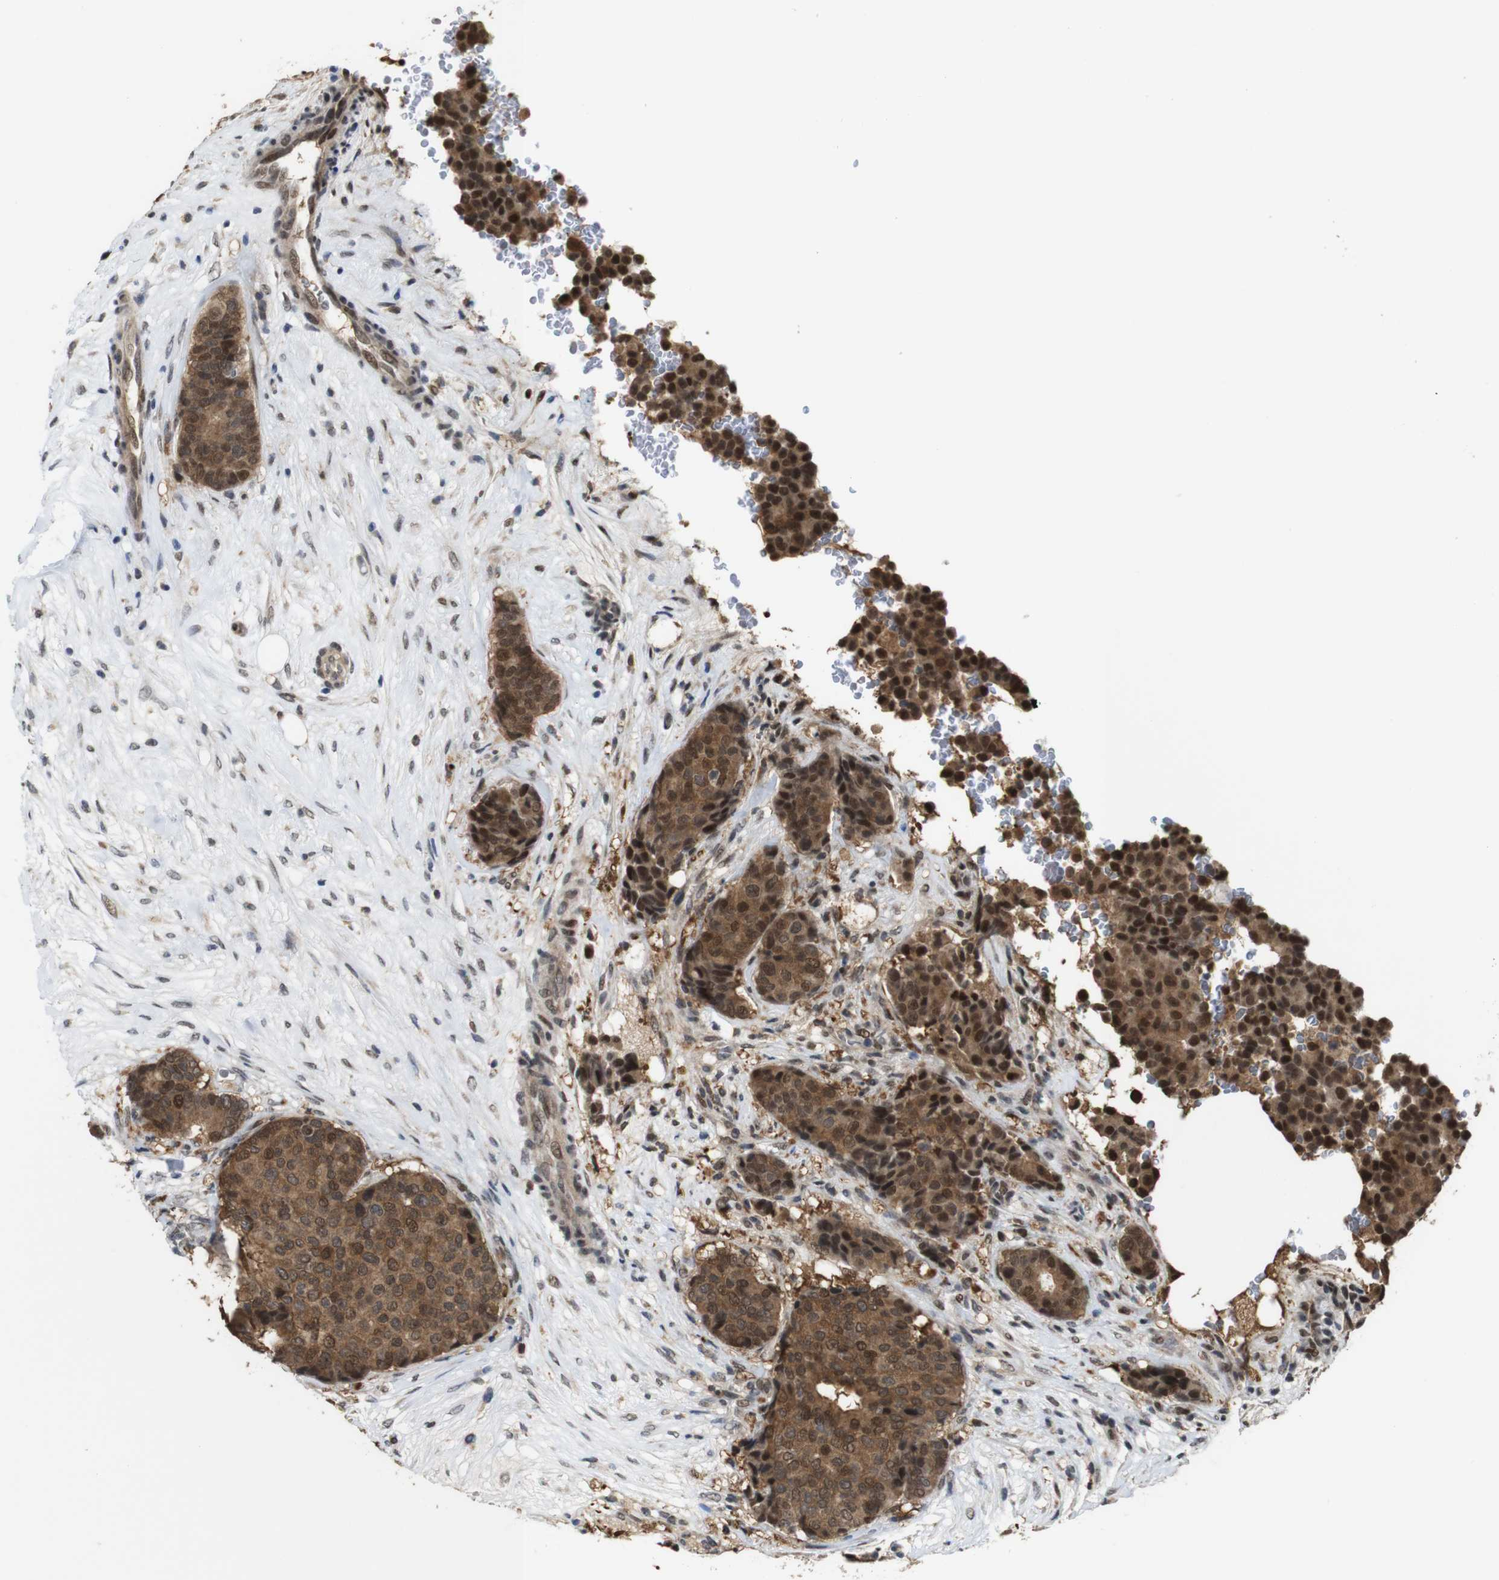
{"staining": {"intensity": "strong", "quantity": ">75%", "location": "cytoplasmic/membranous,nuclear"}, "tissue": "breast cancer", "cell_type": "Tumor cells", "image_type": "cancer", "snomed": [{"axis": "morphology", "description": "Duct carcinoma"}, {"axis": "topography", "description": "Breast"}], "caption": "Tumor cells display strong cytoplasmic/membranous and nuclear staining in approximately >75% of cells in breast cancer. The staining was performed using DAB, with brown indicating positive protein expression. Nuclei are stained blue with hematoxylin.", "gene": "PNMA8A", "patient": {"sex": "female", "age": 75}}